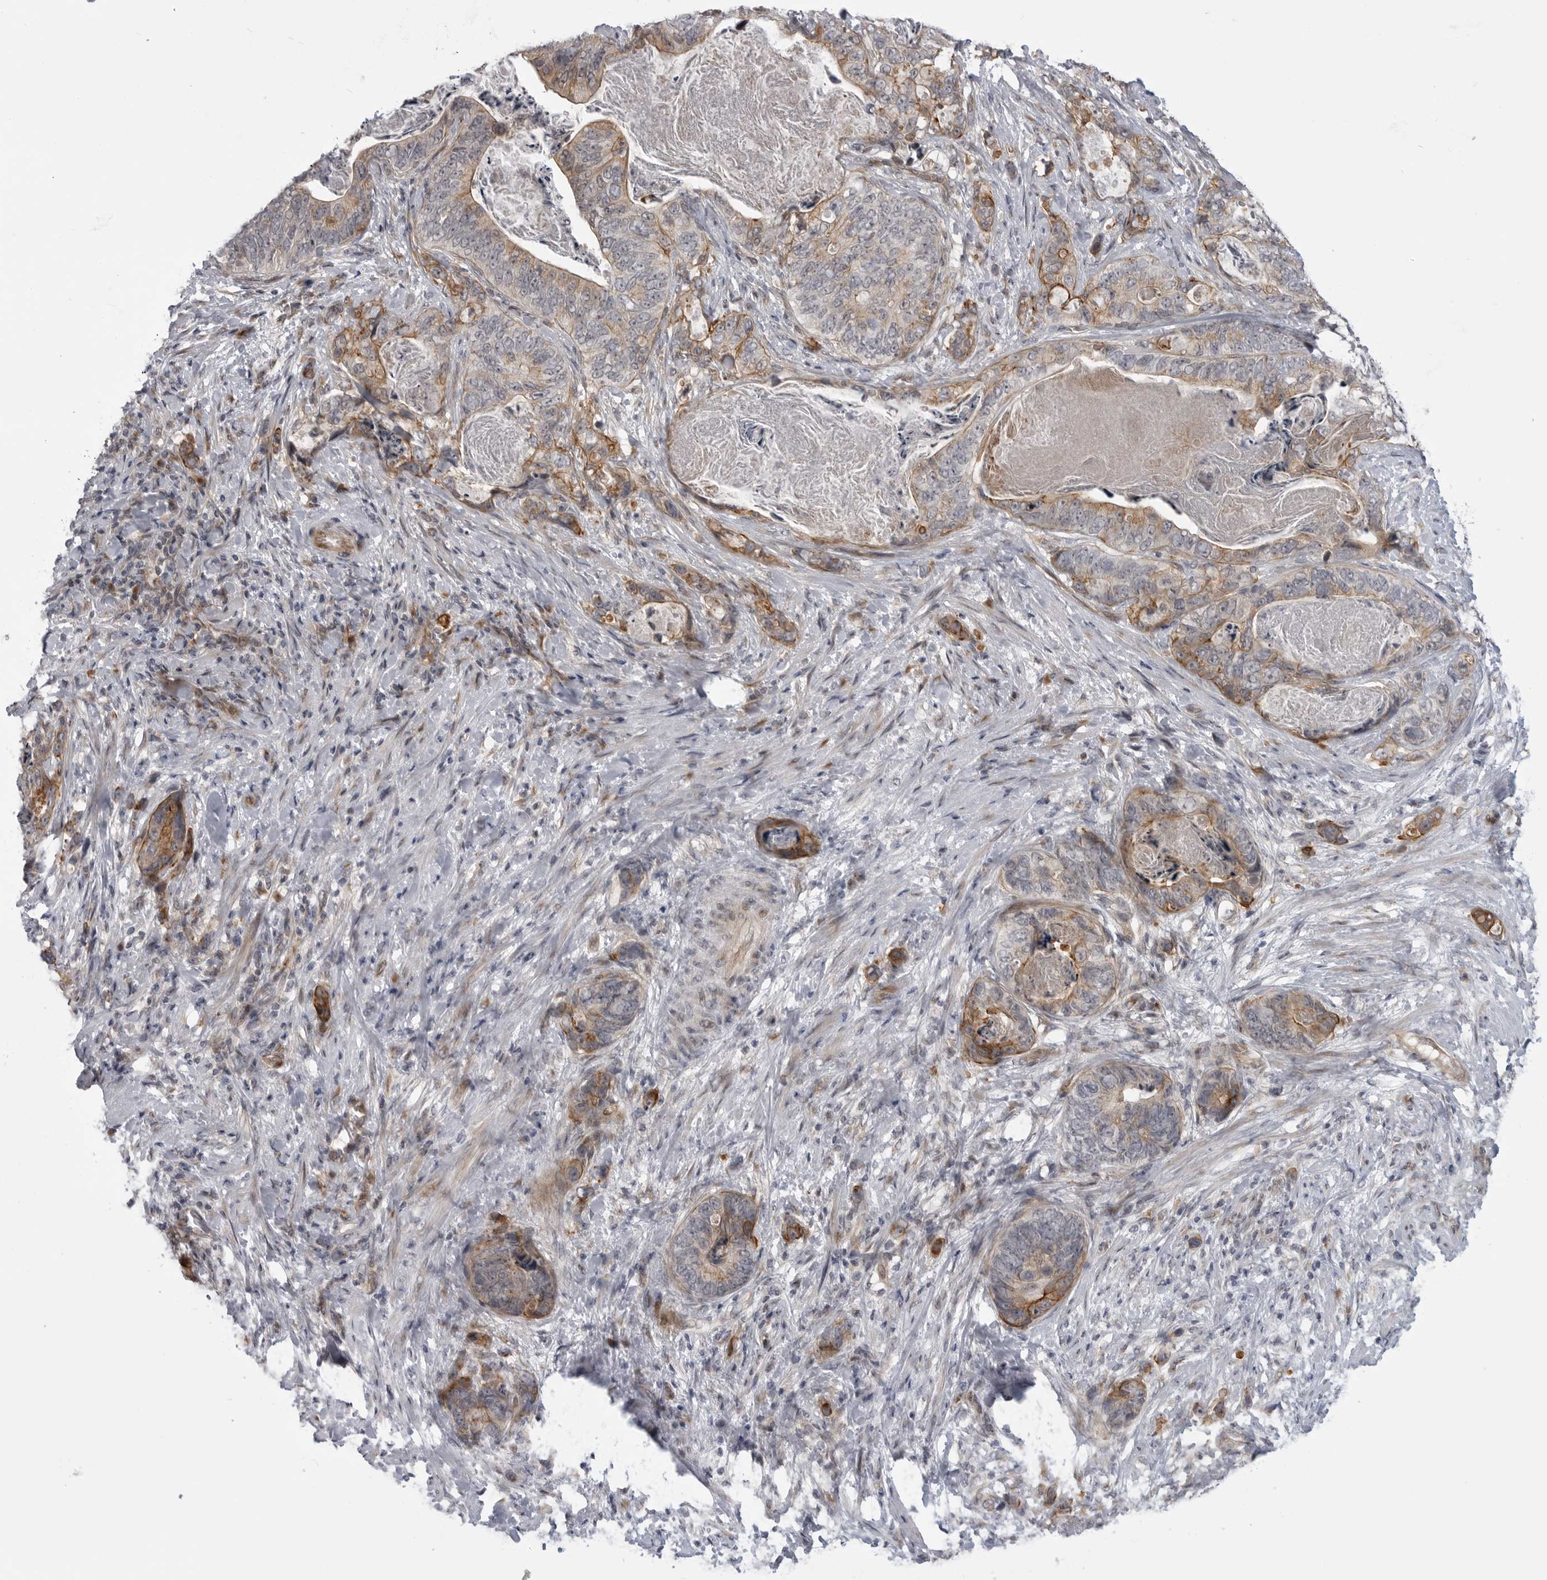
{"staining": {"intensity": "moderate", "quantity": ">75%", "location": "cytoplasmic/membranous"}, "tissue": "stomach cancer", "cell_type": "Tumor cells", "image_type": "cancer", "snomed": [{"axis": "morphology", "description": "Normal tissue, NOS"}, {"axis": "morphology", "description": "Adenocarcinoma, NOS"}, {"axis": "topography", "description": "Stomach"}], "caption": "This is an image of IHC staining of adenocarcinoma (stomach), which shows moderate positivity in the cytoplasmic/membranous of tumor cells.", "gene": "LRRC45", "patient": {"sex": "female", "age": 89}}